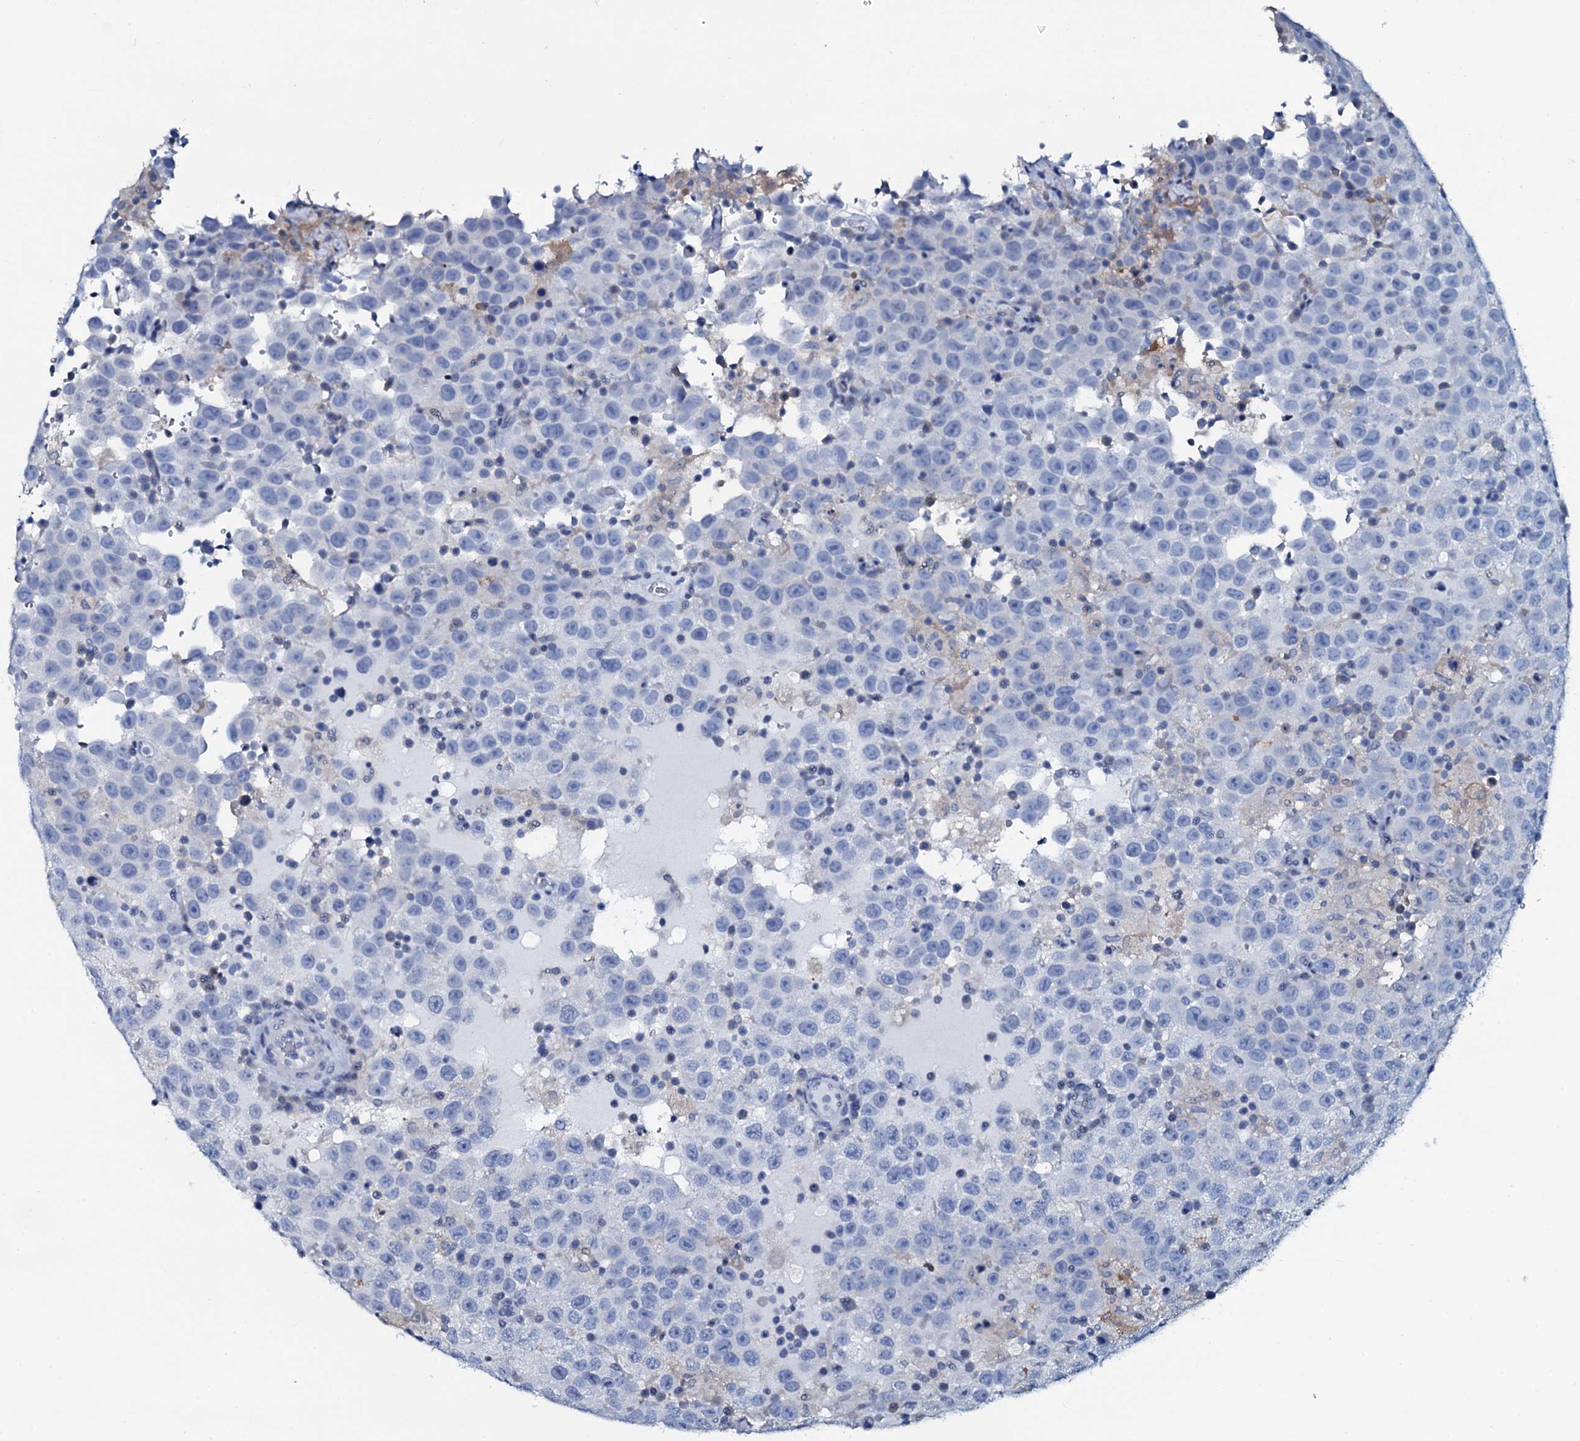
{"staining": {"intensity": "negative", "quantity": "none", "location": "none"}, "tissue": "testis cancer", "cell_type": "Tumor cells", "image_type": "cancer", "snomed": [{"axis": "morphology", "description": "Seminoma, NOS"}, {"axis": "topography", "description": "Testis"}], "caption": "High power microscopy histopathology image of an IHC image of testis seminoma, revealing no significant positivity in tumor cells.", "gene": "SLC4A7", "patient": {"sex": "male", "age": 41}}